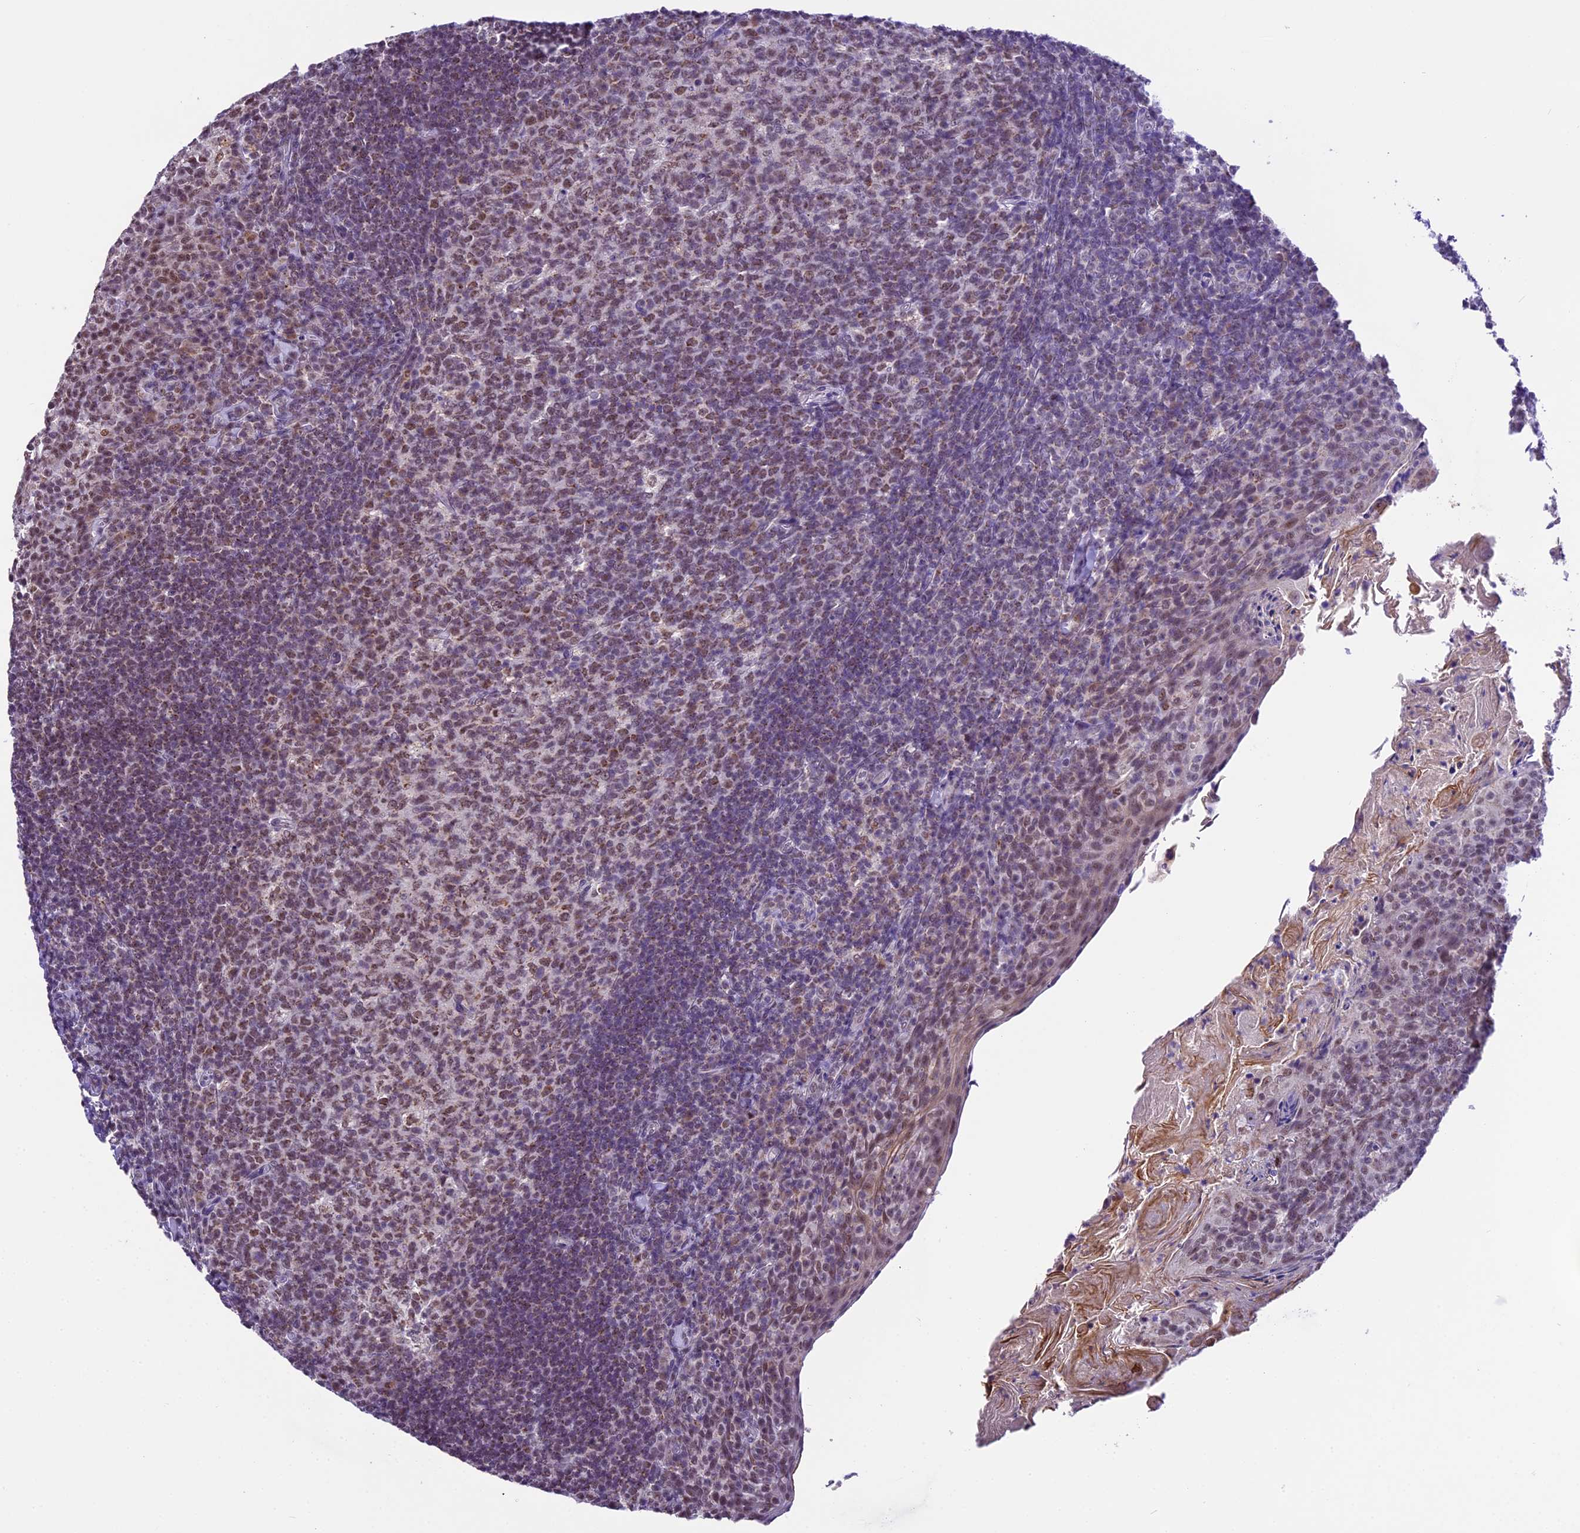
{"staining": {"intensity": "moderate", "quantity": ">75%", "location": "nuclear"}, "tissue": "tonsil", "cell_type": "Germinal center cells", "image_type": "normal", "snomed": [{"axis": "morphology", "description": "Normal tissue, NOS"}, {"axis": "topography", "description": "Tonsil"}], "caption": "This photomicrograph shows IHC staining of normal tonsil, with medium moderate nuclear expression in about >75% of germinal center cells.", "gene": "CARS2", "patient": {"sex": "female", "age": 10}}